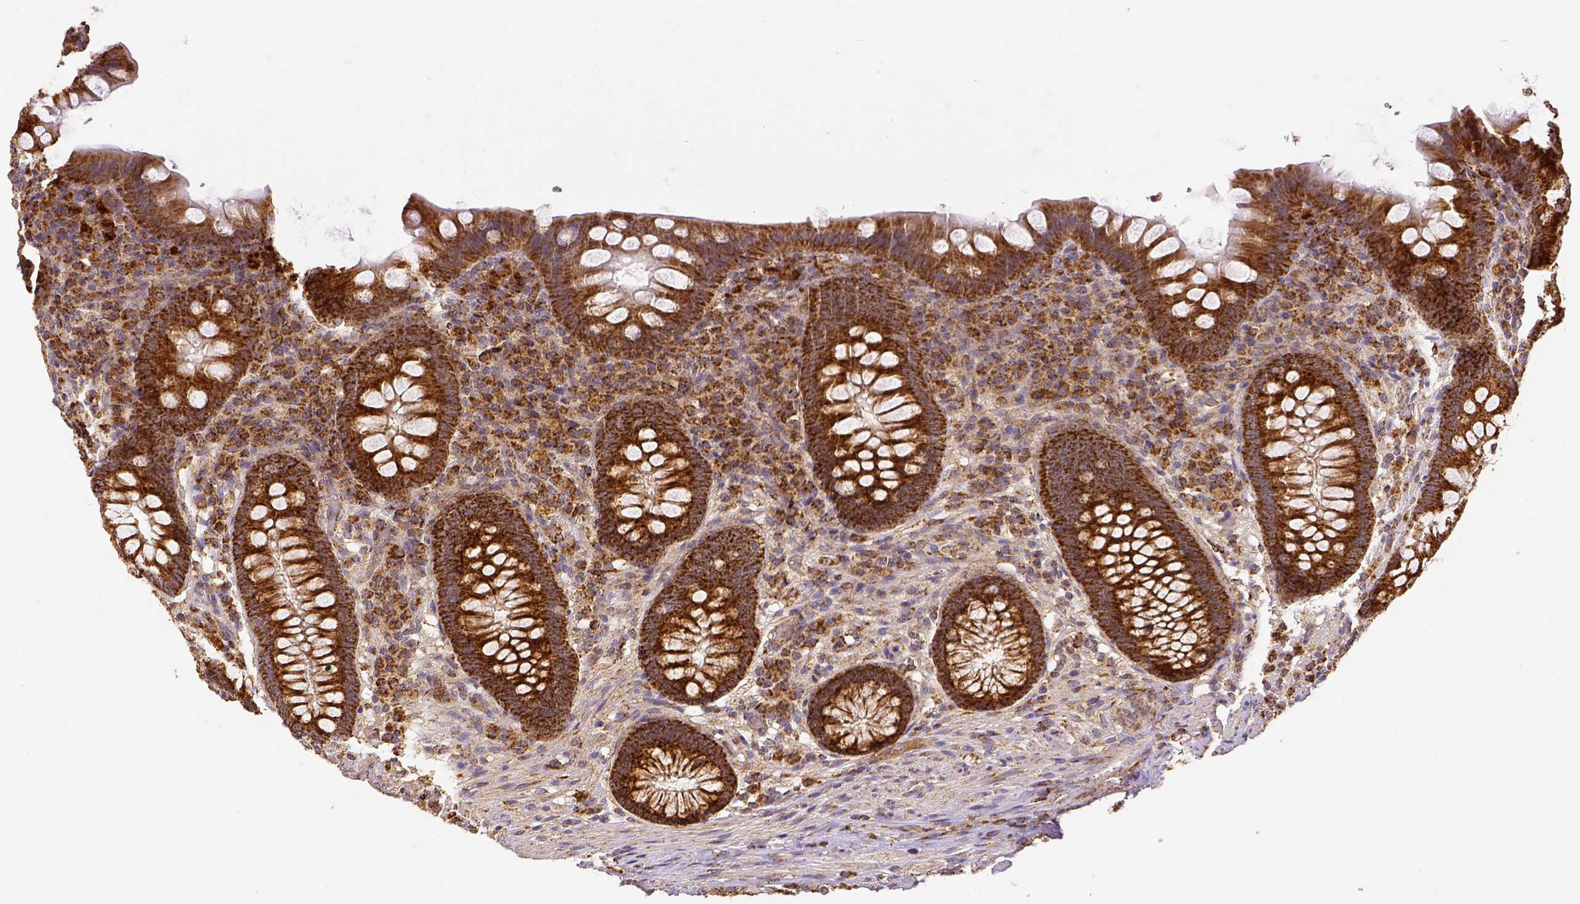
{"staining": {"intensity": "strong", "quantity": ">75%", "location": "cytoplasmic/membranous"}, "tissue": "appendix", "cell_type": "Glandular cells", "image_type": "normal", "snomed": [{"axis": "morphology", "description": "Normal tissue, NOS"}, {"axis": "topography", "description": "Appendix"}], "caption": "Protein staining of unremarkable appendix shows strong cytoplasmic/membranous positivity in about >75% of glandular cells. The staining was performed using DAB to visualize the protein expression in brown, while the nuclei were stained in blue with hematoxylin (Magnification: 20x).", "gene": "SDHB", "patient": {"sex": "male", "age": 71}}